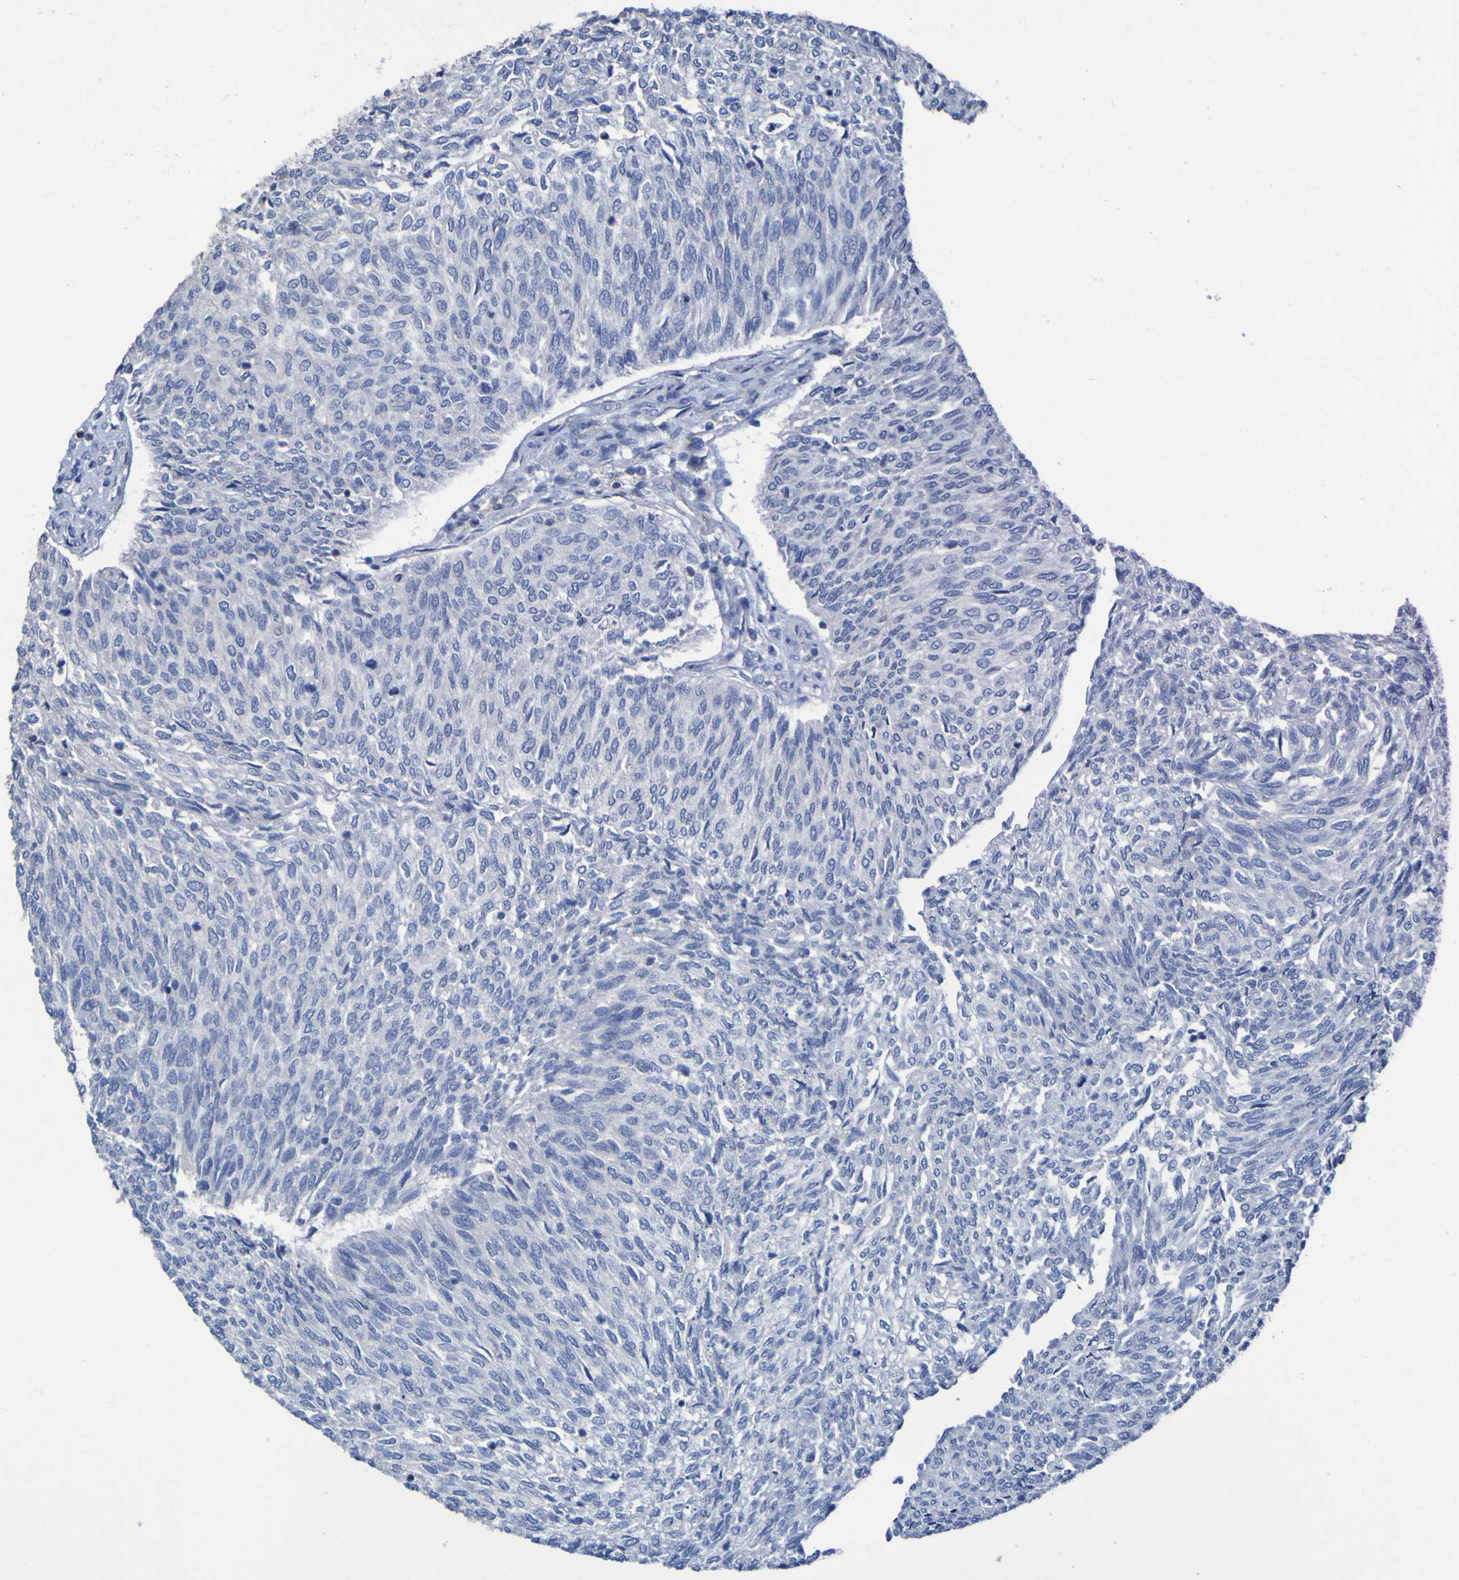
{"staining": {"intensity": "negative", "quantity": "none", "location": "none"}, "tissue": "urothelial cancer", "cell_type": "Tumor cells", "image_type": "cancer", "snomed": [{"axis": "morphology", "description": "Urothelial carcinoma, Low grade"}, {"axis": "topography", "description": "Urinary bladder"}], "caption": "High power microscopy photomicrograph of an IHC image of low-grade urothelial carcinoma, revealing no significant expression in tumor cells.", "gene": "RNF182", "patient": {"sex": "female", "age": 79}}